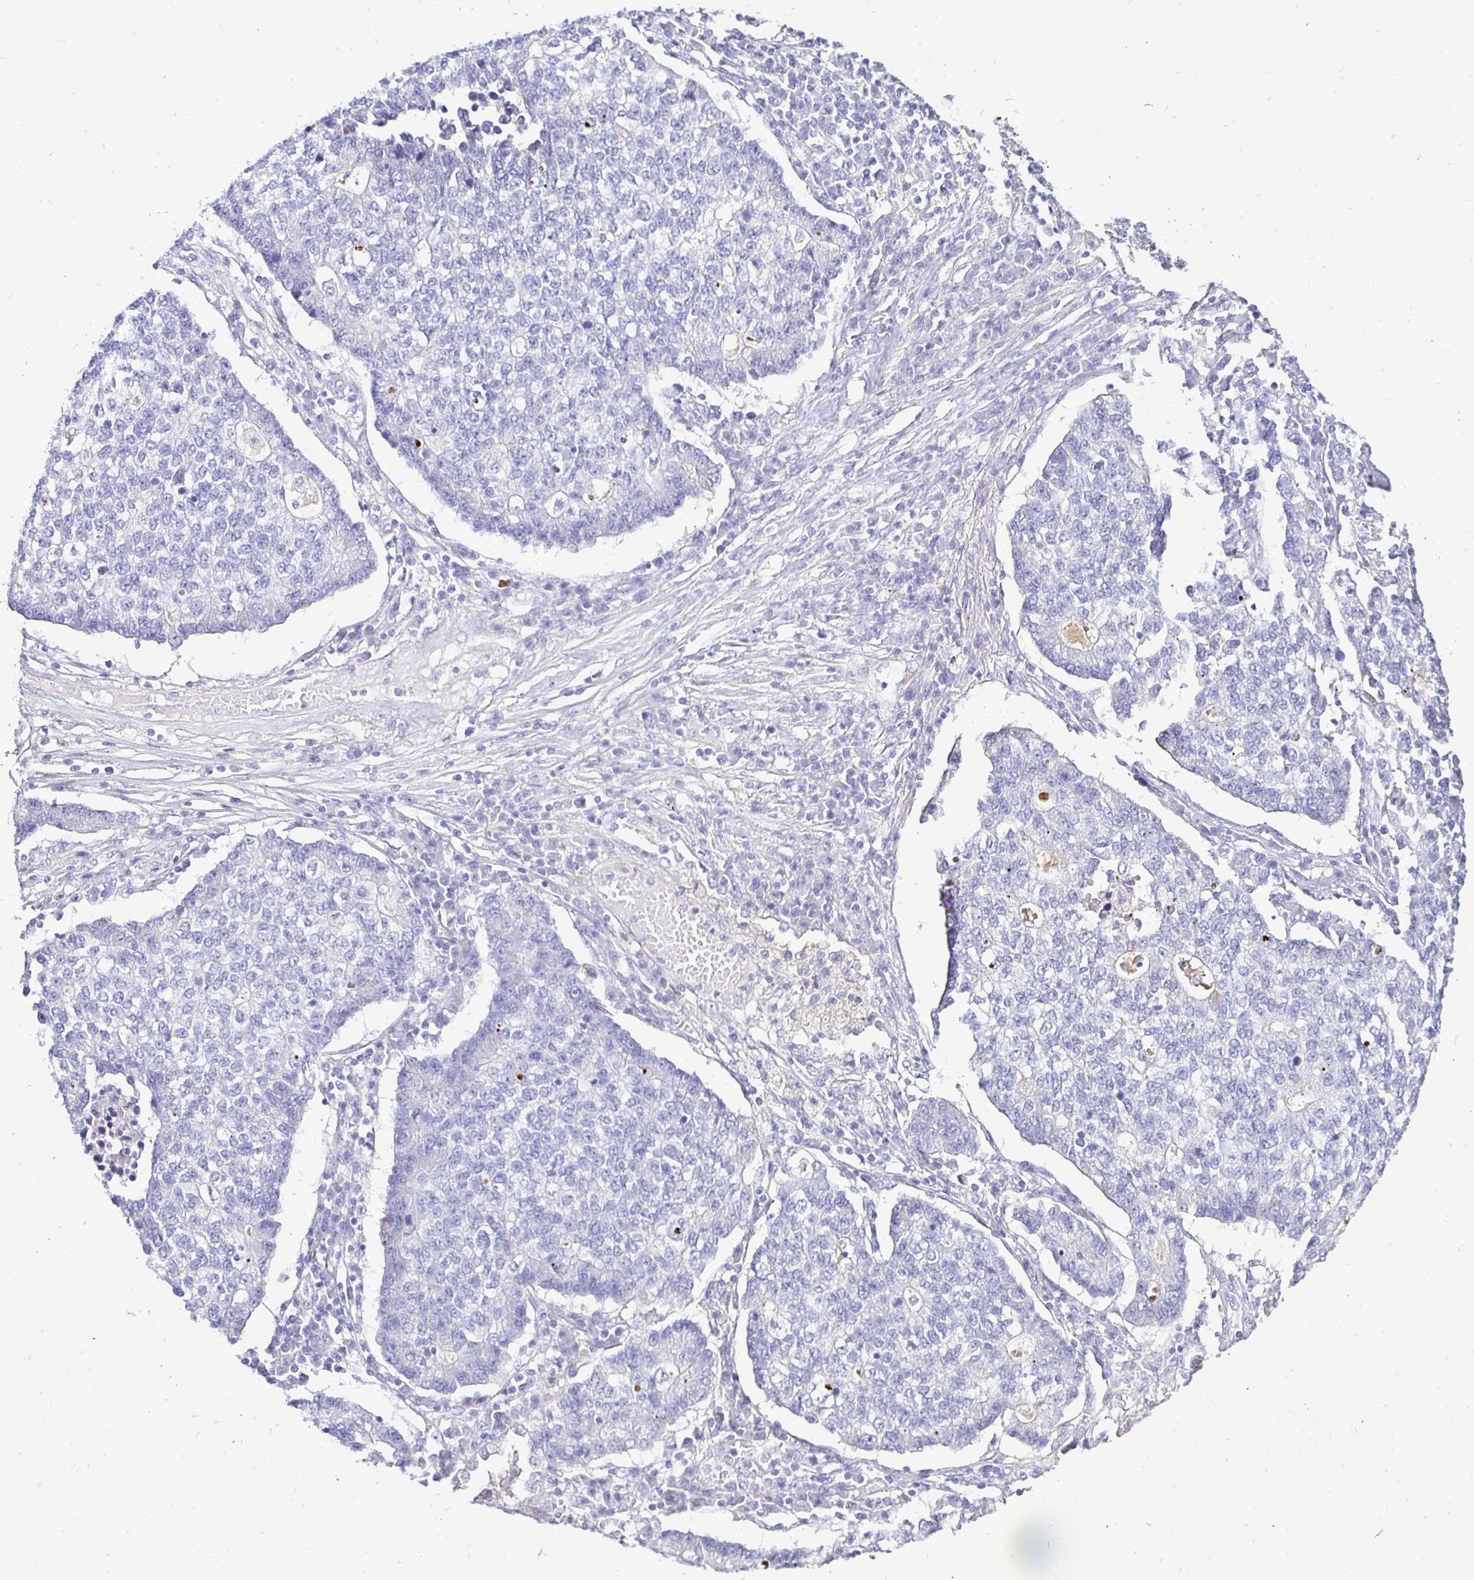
{"staining": {"intensity": "negative", "quantity": "none", "location": "none"}, "tissue": "lung cancer", "cell_type": "Tumor cells", "image_type": "cancer", "snomed": [{"axis": "morphology", "description": "Adenocarcinoma, NOS"}, {"axis": "topography", "description": "Lung"}], "caption": "Human lung cancer (adenocarcinoma) stained for a protein using immunohistochemistry (IHC) displays no expression in tumor cells.", "gene": "TAF1D", "patient": {"sex": "male", "age": 57}}